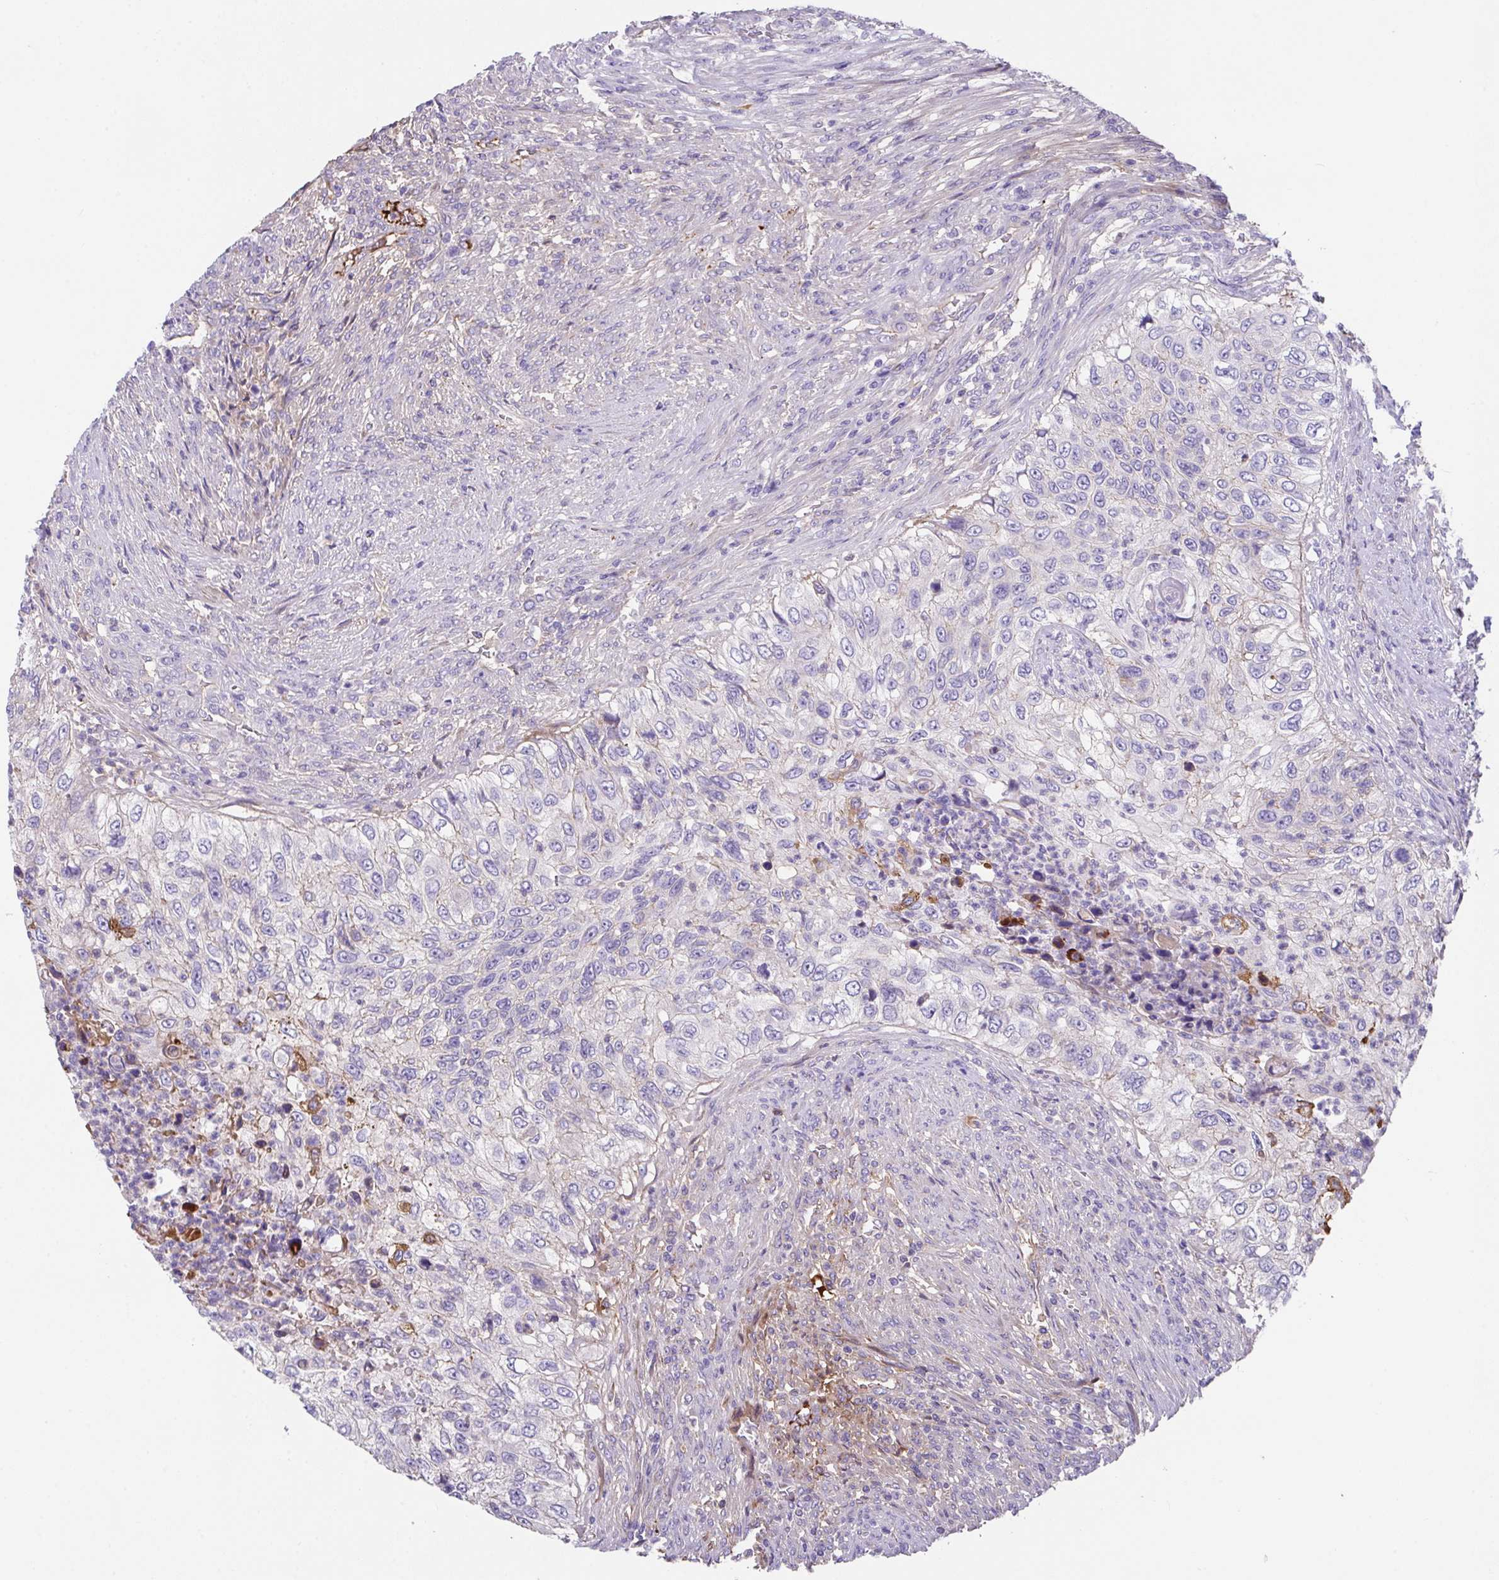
{"staining": {"intensity": "weak", "quantity": "<25%", "location": "cytoplasmic/membranous"}, "tissue": "urothelial cancer", "cell_type": "Tumor cells", "image_type": "cancer", "snomed": [{"axis": "morphology", "description": "Urothelial carcinoma, High grade"}, {"axis": "topography", "description": "Urinary bladder"}], "caption": "Human urothelial carcinoma (high-grade) stained for a protein using immunohistochemistry exhibits no expression in tumor cells.", "gene": "ZNF813", "patient": {"sex": "female", "age": 60}}